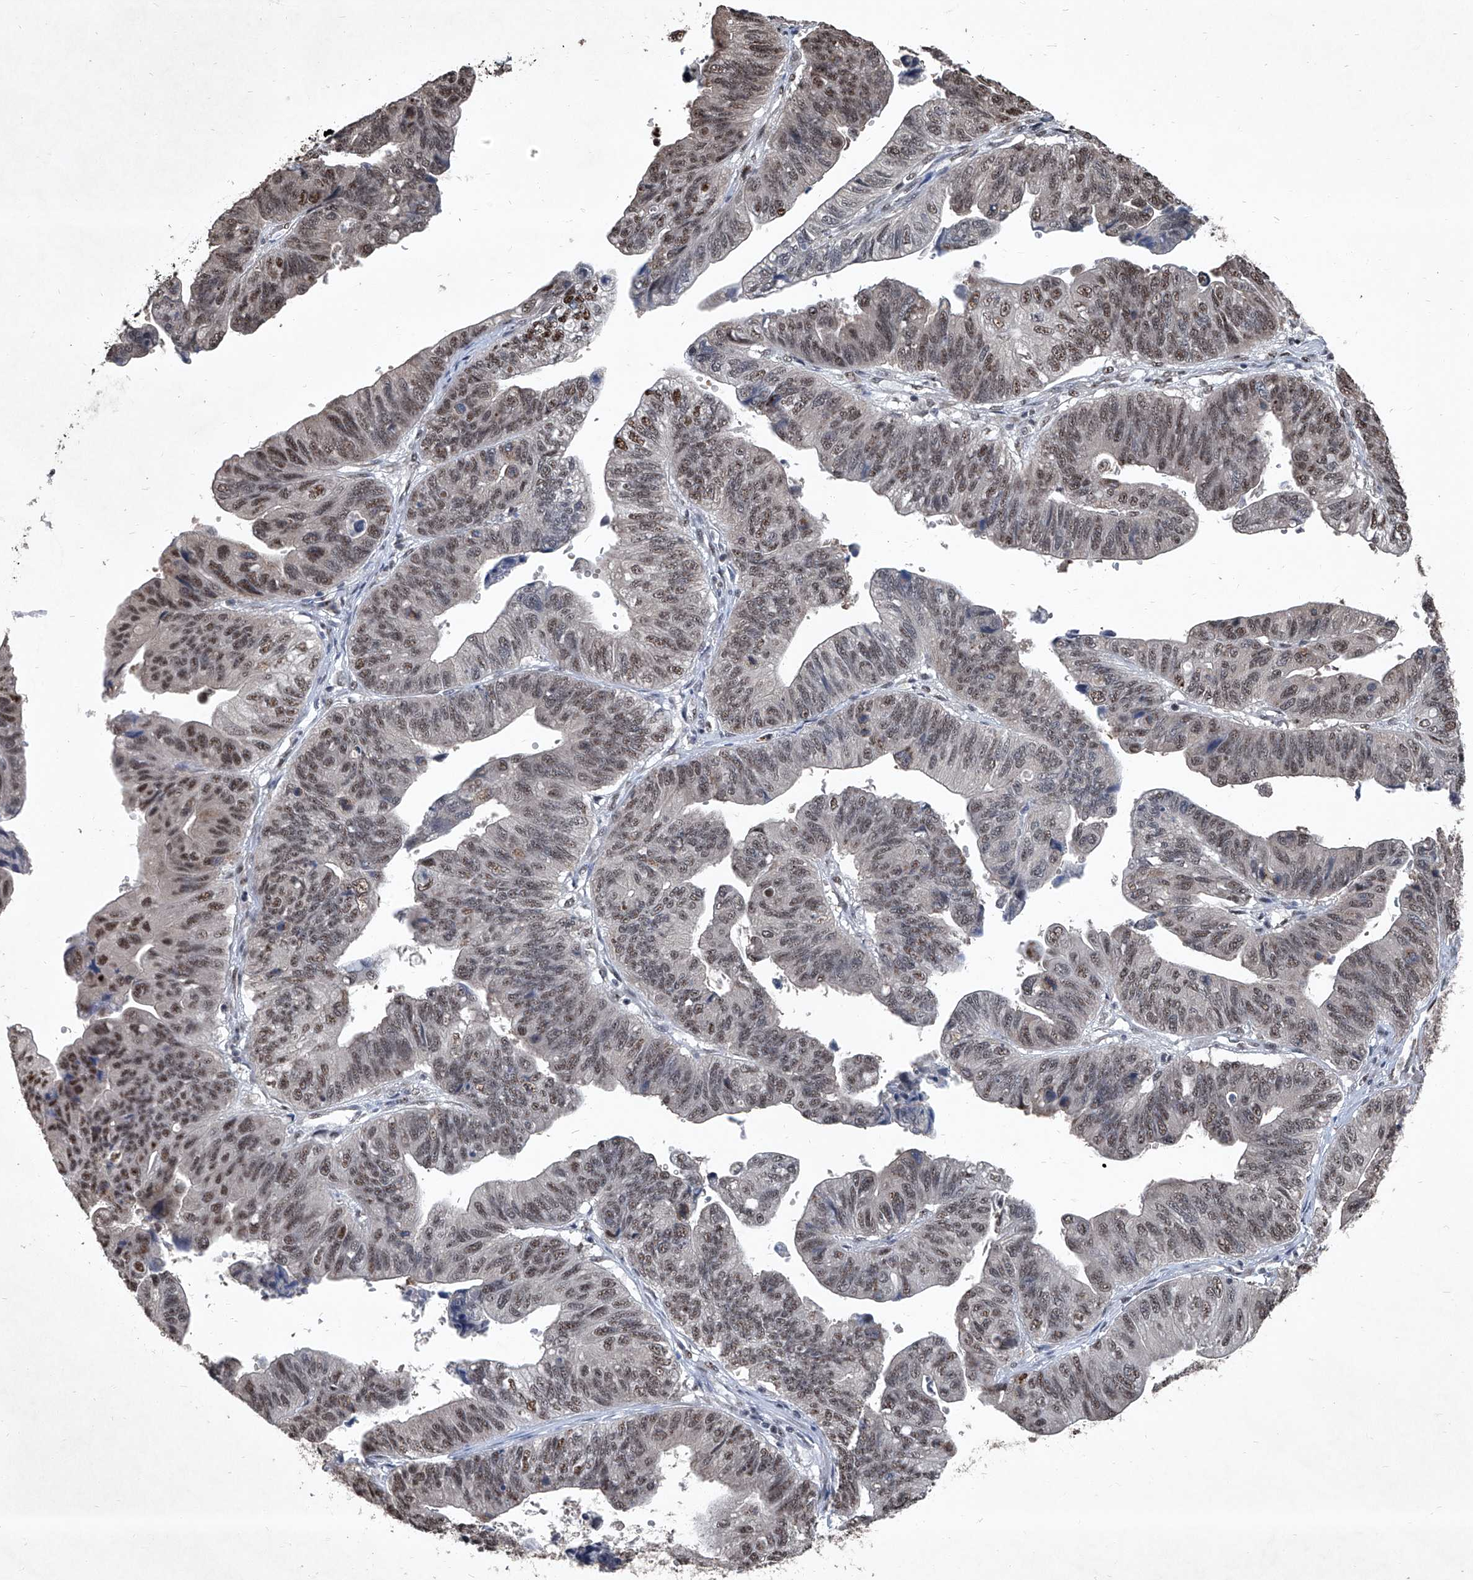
{"staining": {"intensity": "moderate", "quantity": "25%-75%", "location": "nuclear"}, "tissue": "stomach cancer", "cell_type": "Tumor cells", "image_type": "cancer", "snomed": [{"axis": "morphology", "description": "Adenocarcinoma, NOS"}, {"axis": "topography", "description": "Stomach"}], "caption": "Immunohistochemical staining of human stomach cancer displays medium levels of moderate nuclear protein staining in about 25%-75% of tumor cells.", "gene": "DDX39B", "patient": {"sex": "male", "age": 59}}